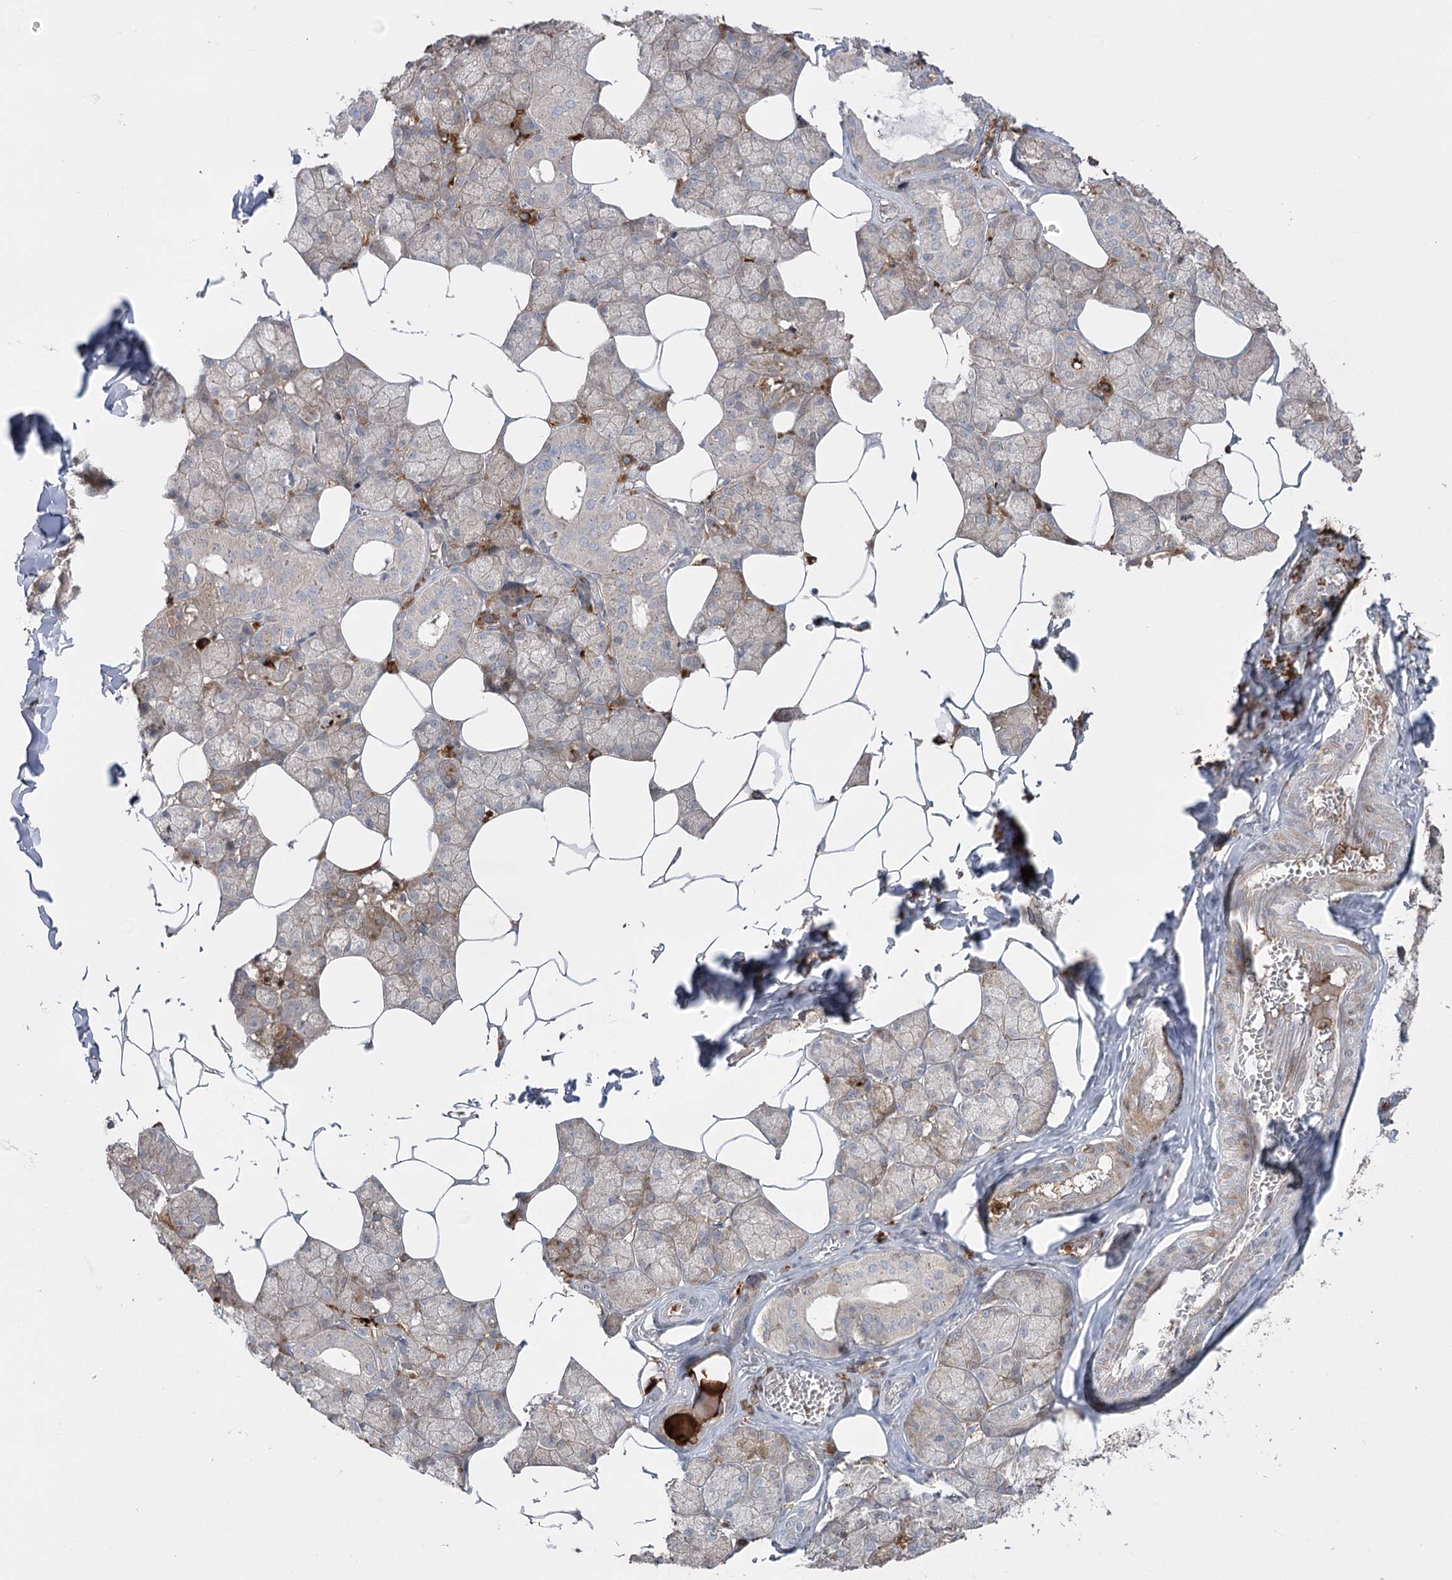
{"staining": {"intensity": "moderate", "quantity": "<25%", "location": "cytoplasmic/membranous"}, "tissue": "salivary gland", "cell_type": "Glandular cells", "image_type": "normal", "snomed": [{"axis": "morphology", "description": "Normal tissue, NOS"}, {"axis": "topography", "description": "Salivary gland"}], "caption": "About <25% of glandular cells in unremarkable salivary gland display moderate cytoplasmic/membranous protein positivity as visualized by brown immunohistochemical staining.", "gene": "PLEKHA5", "patient": {"sex": "male", "age": 62}}